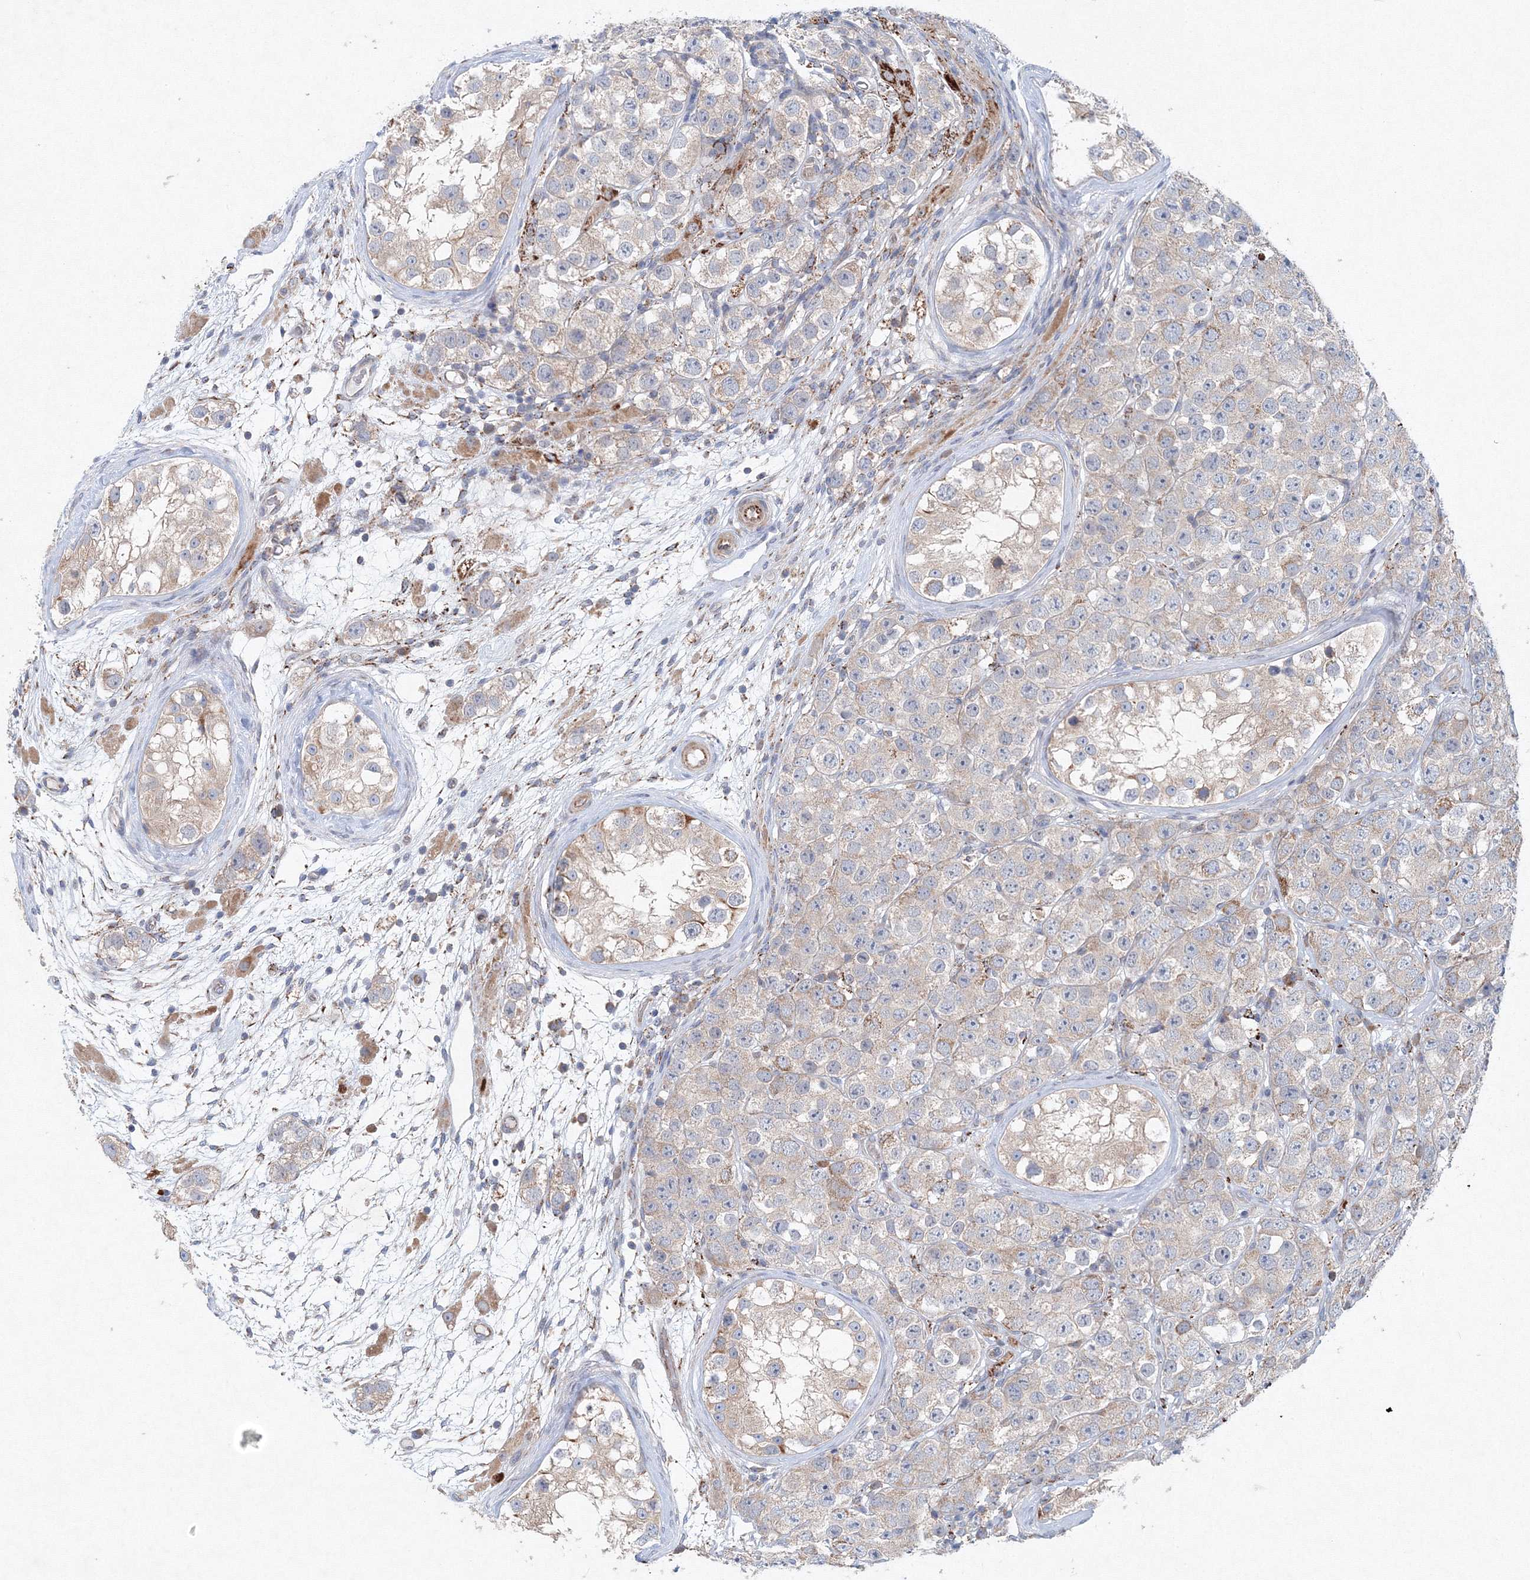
{"staining": {"intensity": "weak", "quantity": "25%-75%", "location": "cytoplasmic/membranous"}, "tissue": "testis cancer", "cell_type": "Tumor cells", "image_type": "cancer", "snomed": [{"axis": "morphology", "description": "Seminoma, NOS"}, {"axis": "topography", "description": "Testis"}], "caption": "Immunohistochemical staining of human seminoma (testis) reveals low levels of weak cytoplasmic/membranous protein positivity in about 25%-75% of tumor cells.", "gene": "WDR49", "patient": {"sex": "male", "age": 28}}